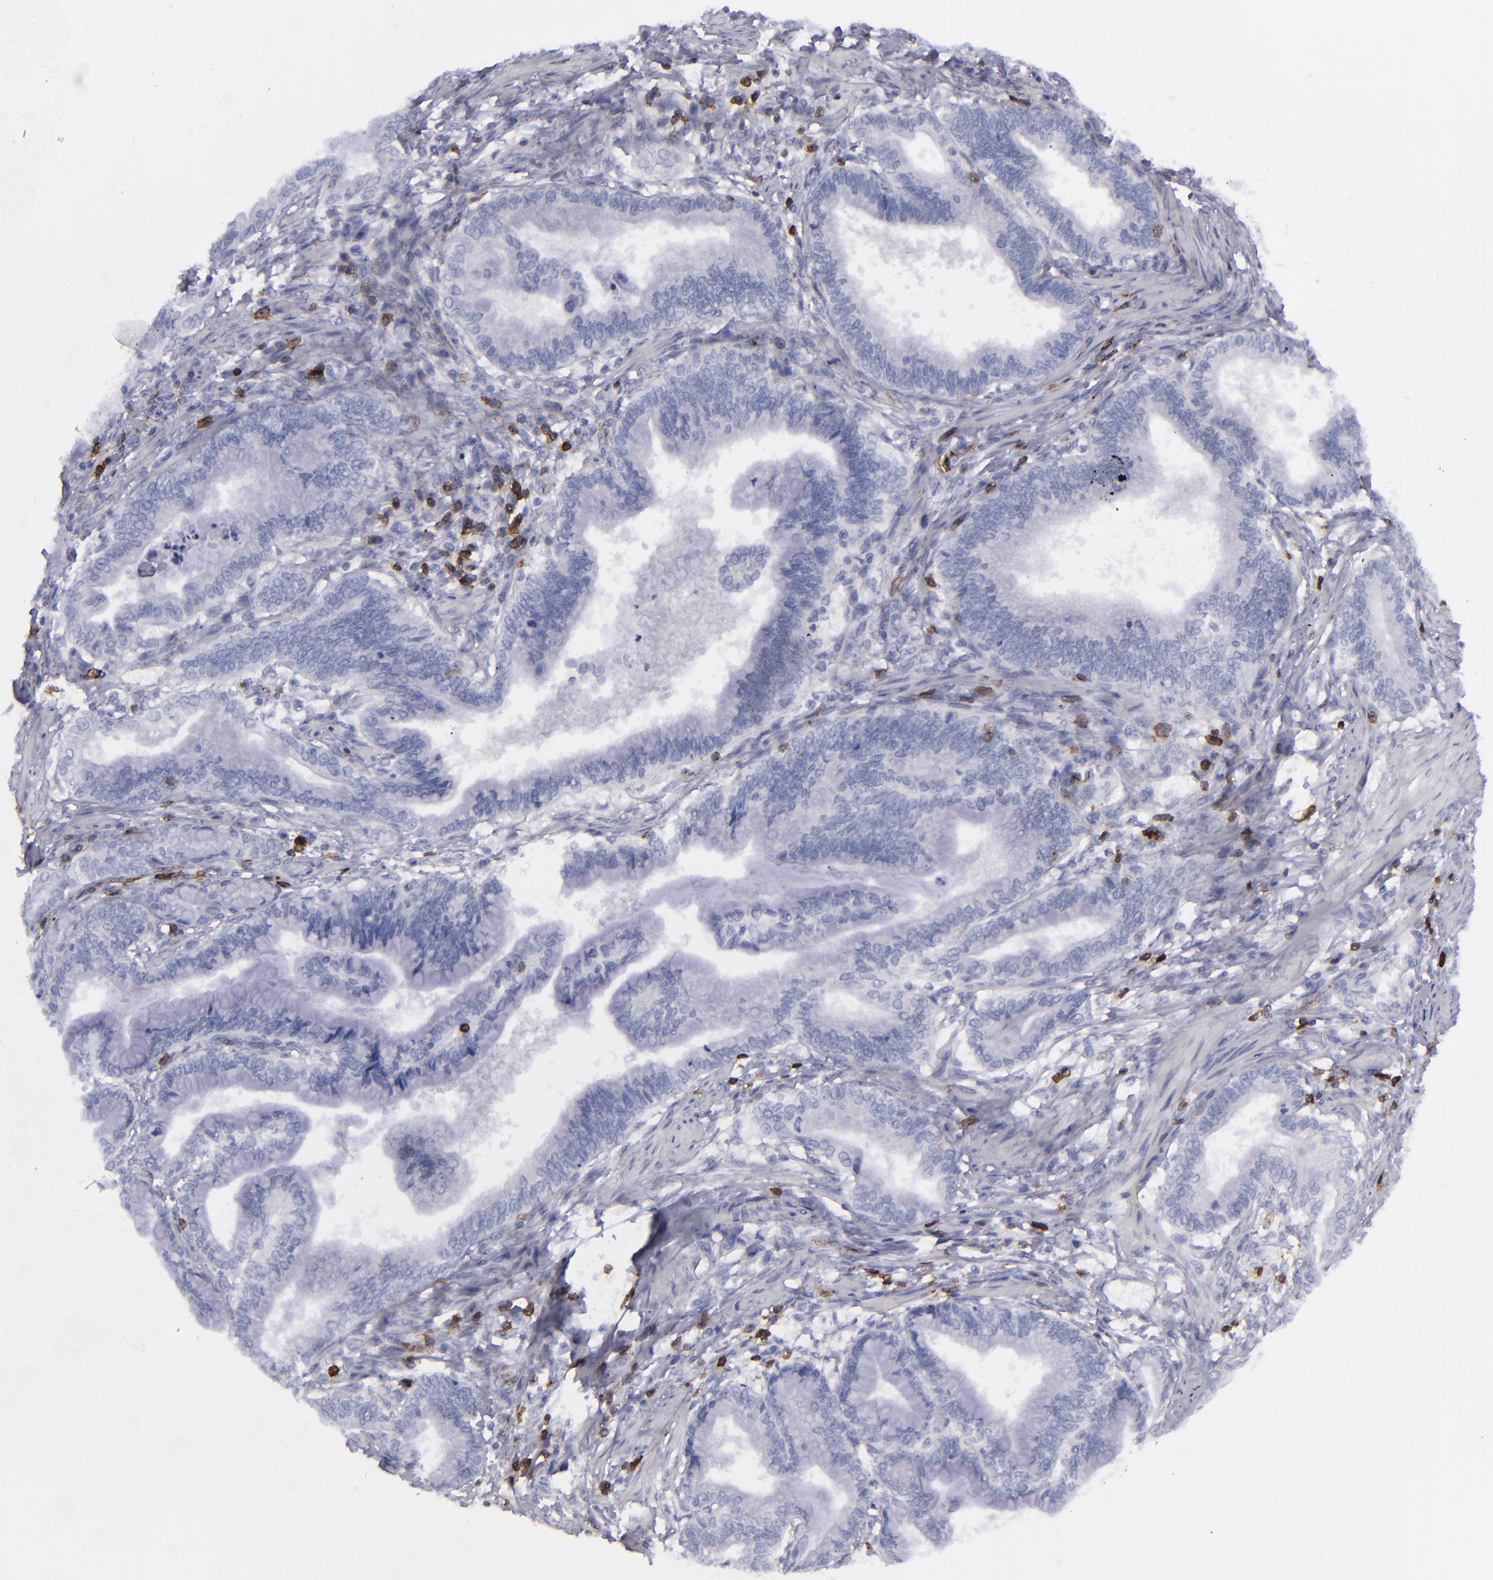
{"staining": {"intensity": "negative", "quantity": "none", "location": "none"}, "tissue": "pancreatic cancer", "cell_type": "Tumor cells", "image_type": "cancer", "snomed": [{"axis": "morphology", "description": "Adenocarcinoma, NOS"}, {"axis": "topography", "description": "Pancreas"}], "caption": "Tumor cells are negative for protein expression in human adenocarcinoma (pancreatic).", "gene": "CD27", "patient": {"sex": "female", "age": 64}}